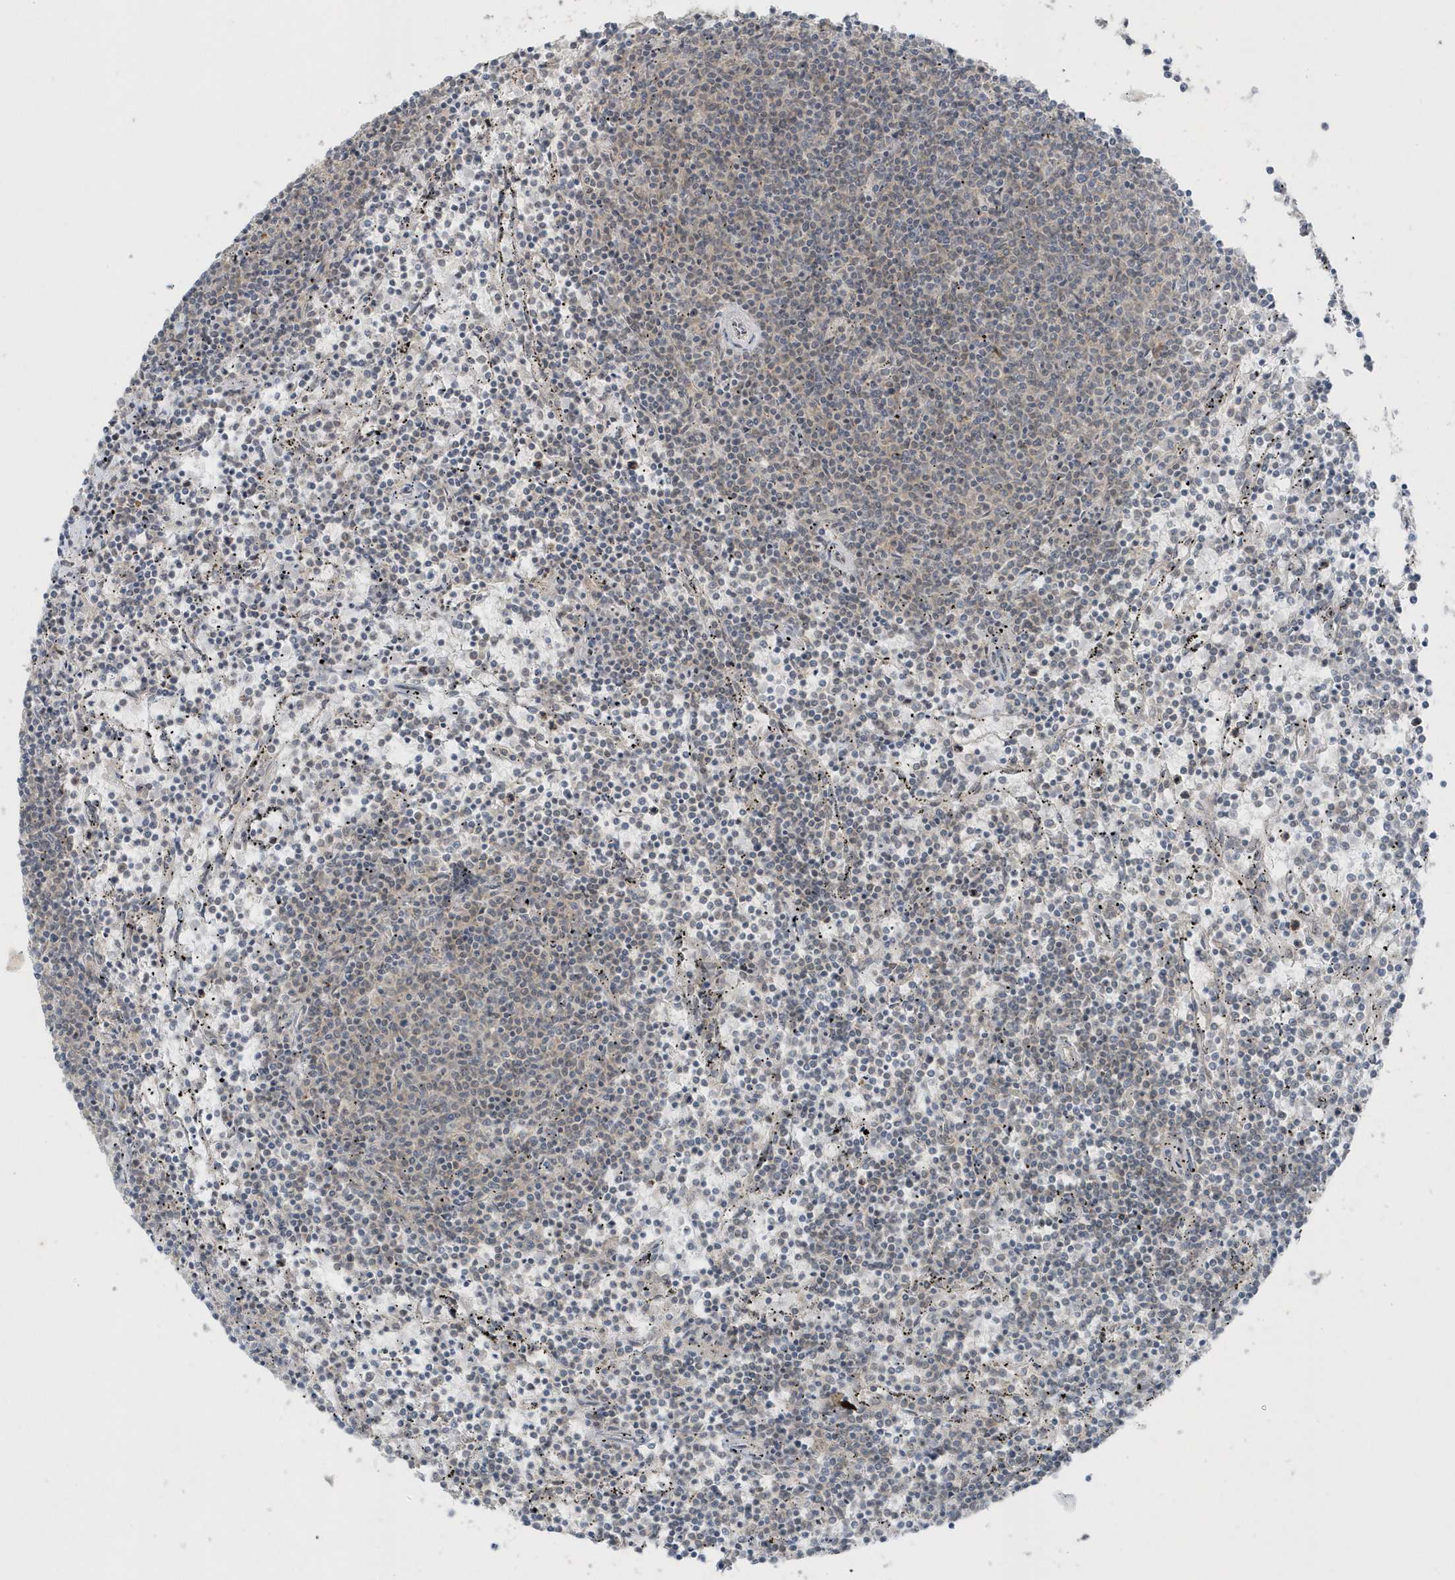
{"staining": {"intensity": "negative", "quantity": "none", "location": "none"}, "tissue": "lymphoma", "cell_type": "Tumor cells", "image_type": "cancer", "snomed": [{"axis": "morphology", "description": "Malignant lymphoma, non-Hodgkin's type, Low grade"}, {"axis": "topography", "description": "Spleen"}], "caption": "Immunohistochemistry of lymphoma shows no positivity in tumor cells.", "gene": "PARD3B", "patient": {"sex": "female", "age": 50}}